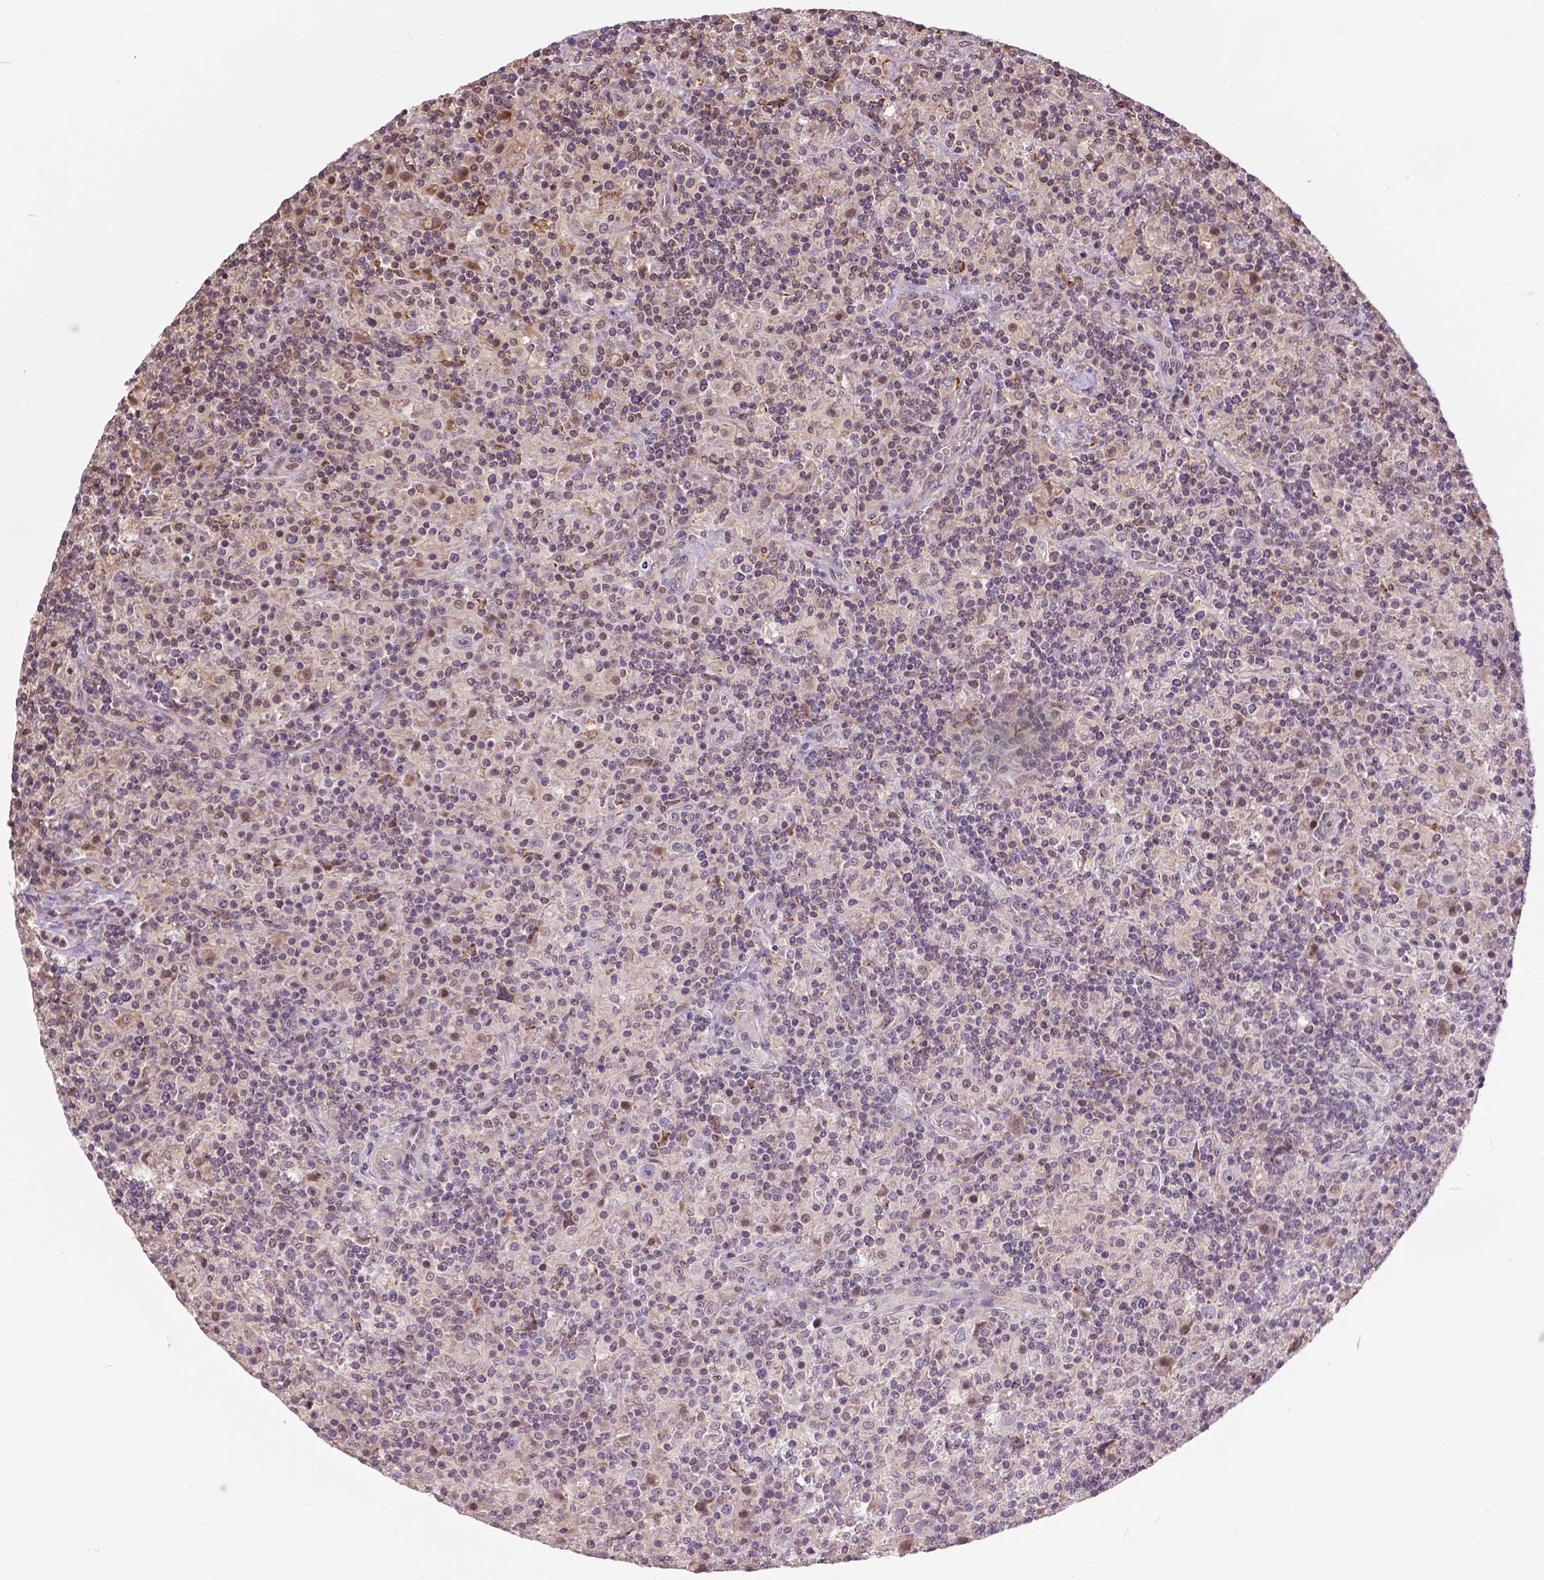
{"staining": {"intensity": "negative", "quantity": "none", "location": "none"}, "tissue": "lymphoma", "cell_type": "Tumor cells", "image_type": "cancer", "snomed": [{"axis": "morphology", "description": "Hodgkin's disease, NOS"}, {"axis": "topography", "description": "Lymph node"}], "caption": "Immunohistochemical staining of human Hodgkin's disease shows no significant expression in tumor cells.", "gene": "ANXA13", "patient": {"sex": "male", "age": 70}}